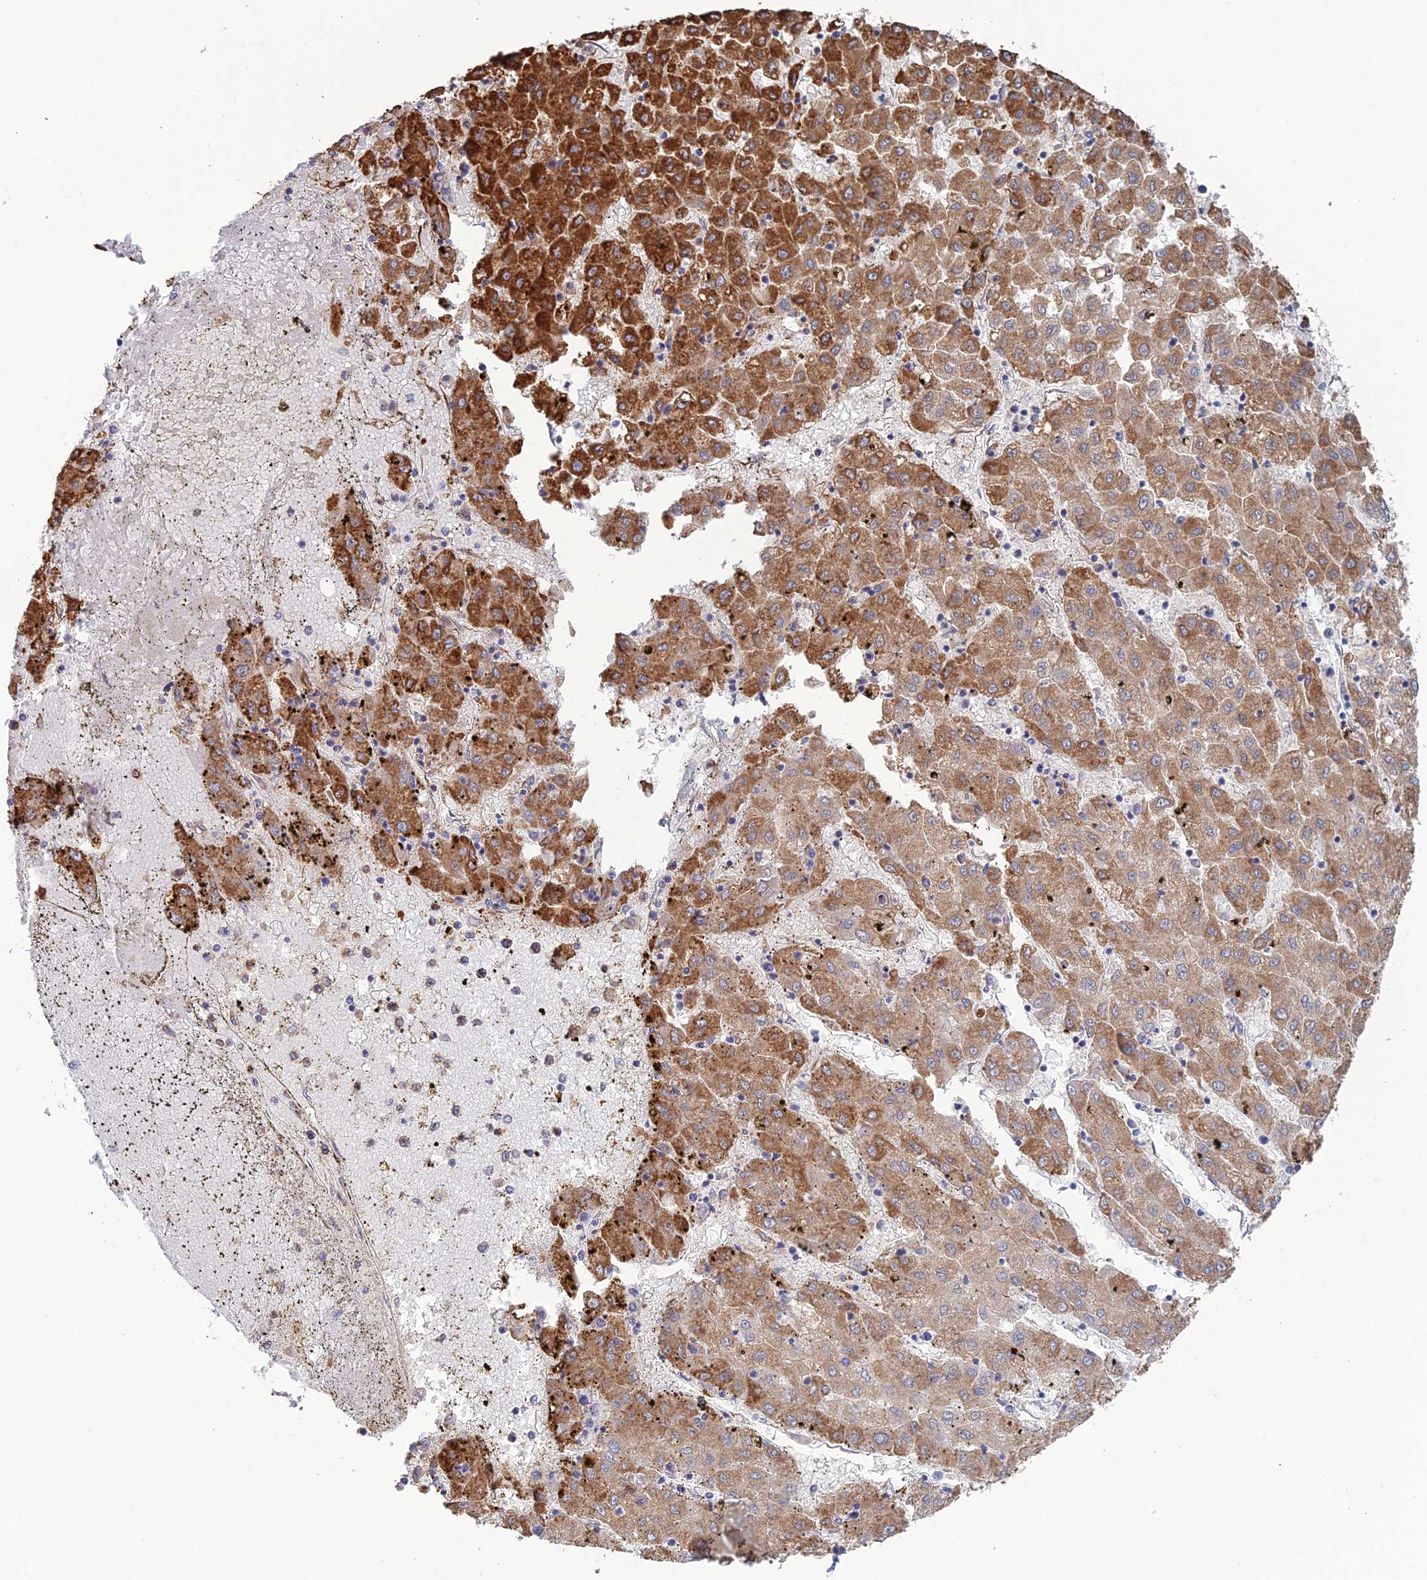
{"staining": {"intensity": "strong", "quantity": ">75%", "location": "cytoplasmic/membranous"}, "tissue": "liver cancer", "cell_type": "Tumor cells", "image_type": "cancer", "snomed": [{"axis": "morphology", "description": "Carcinoma, Hepatocellular, NOS"}, {"axis": "topography", "description": "Liver"}], "caption": "About >75% of tumor cells in human liver cancer (hepatocellular carcinoma) show strong cytoplasmic/membranous protein expression as visualized by brown immunohistochemical staining.", "gene": "TRAPPC6A", "patient": {"sex": "male", "age": 72}}